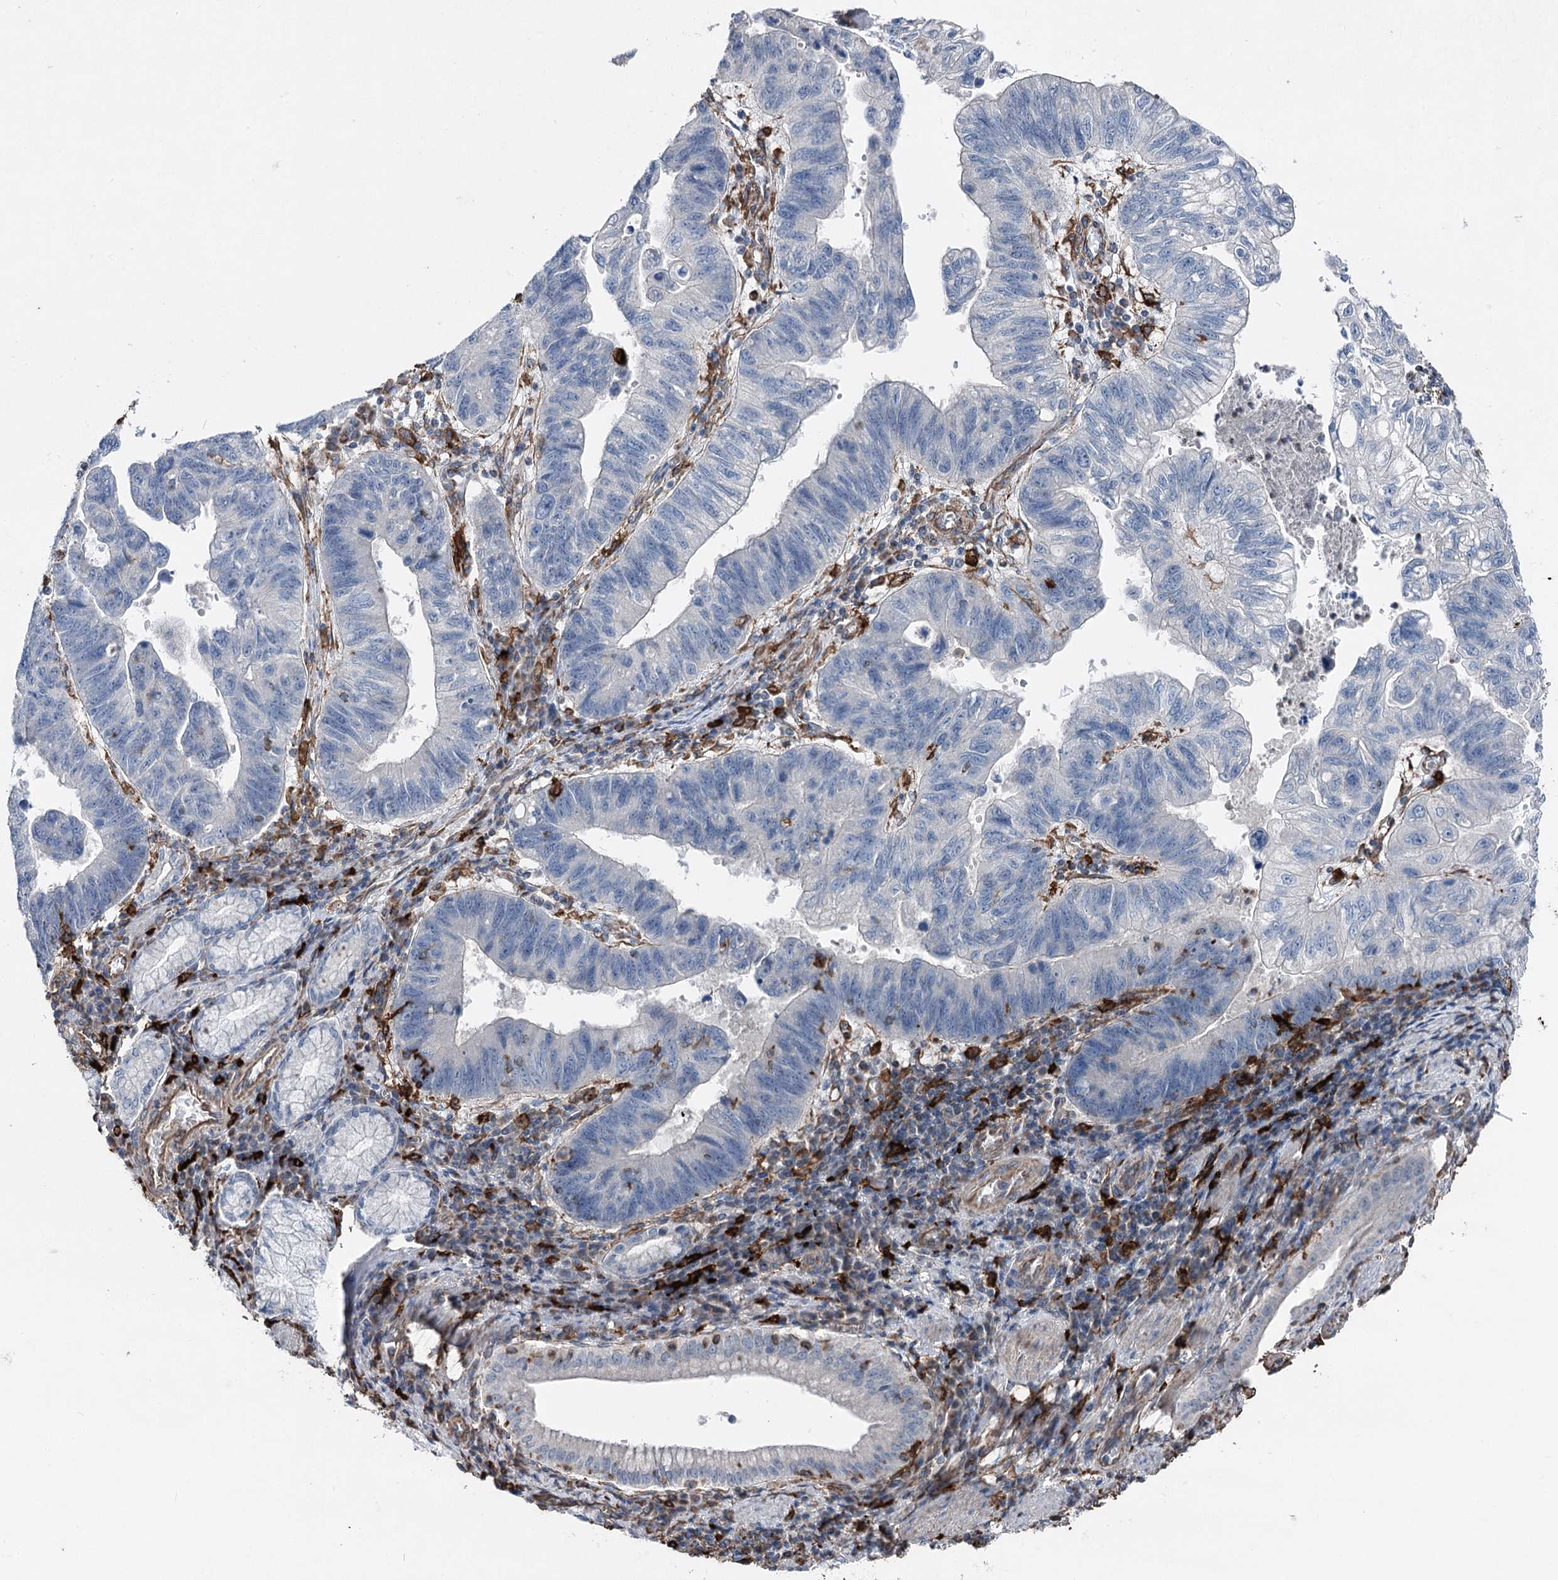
{"staining": {"intensity": "negative", "quantity": "none", "location": "none"}, "tissue": "stomach cancer", "cell_type": "Tumor cells", "image_type": "cancer", "snomed": [{"axis": "morphology", "description": "Adenocarcinoma, NOS"}, {"axis": "topography", "description": "Stomach"}], "caption": "Photomicrograph shows no significant protein positivity in tumor cells of stomach cancer (adenocarcinoma).", "gene": "CLEC4M", "patient": {"sex": "male", "age": 59}}